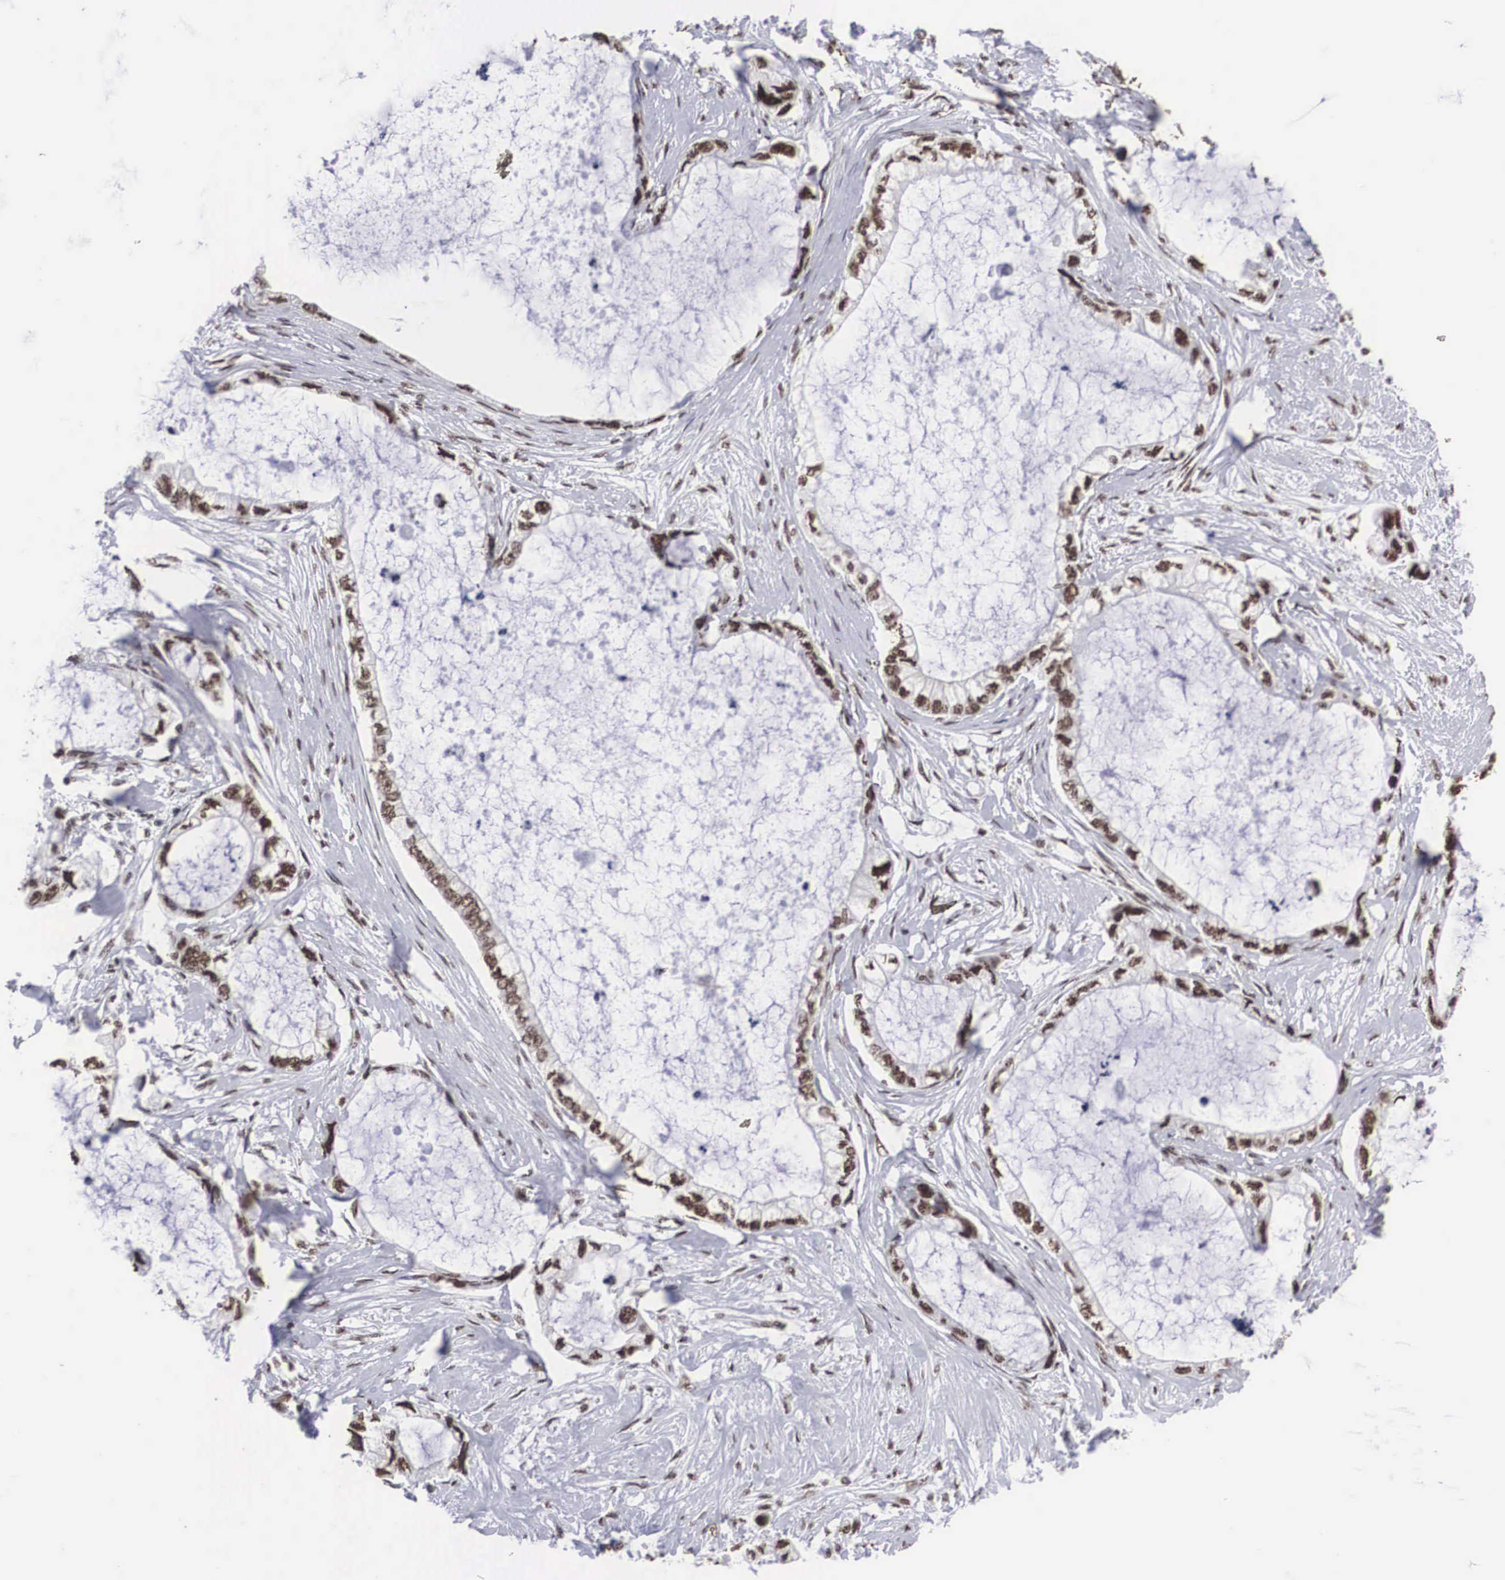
{"staining": {"intensity": "moderate", "quantity": ">75%", "location": "nuclear"}, "tissue": "pancreatic cancer", "cell_type": "Tumor cells", "image_type": "cancer", "snomed": [{"axis": "morphology", "description": "Adenocarcinoma, NOS"}, {"axis": "topography", "description": "Pancreas"}, {"axis": "topography", "description": "Stomach, upper"}], "caption": "Pancreatic cancer (adenocarcinoma) stained for a protein (brown) shows moderate nuclear positive expression in about >75% of tumor cells.", "gene": "ACIN1", "patient": {"sex": "male", "age": 77}}